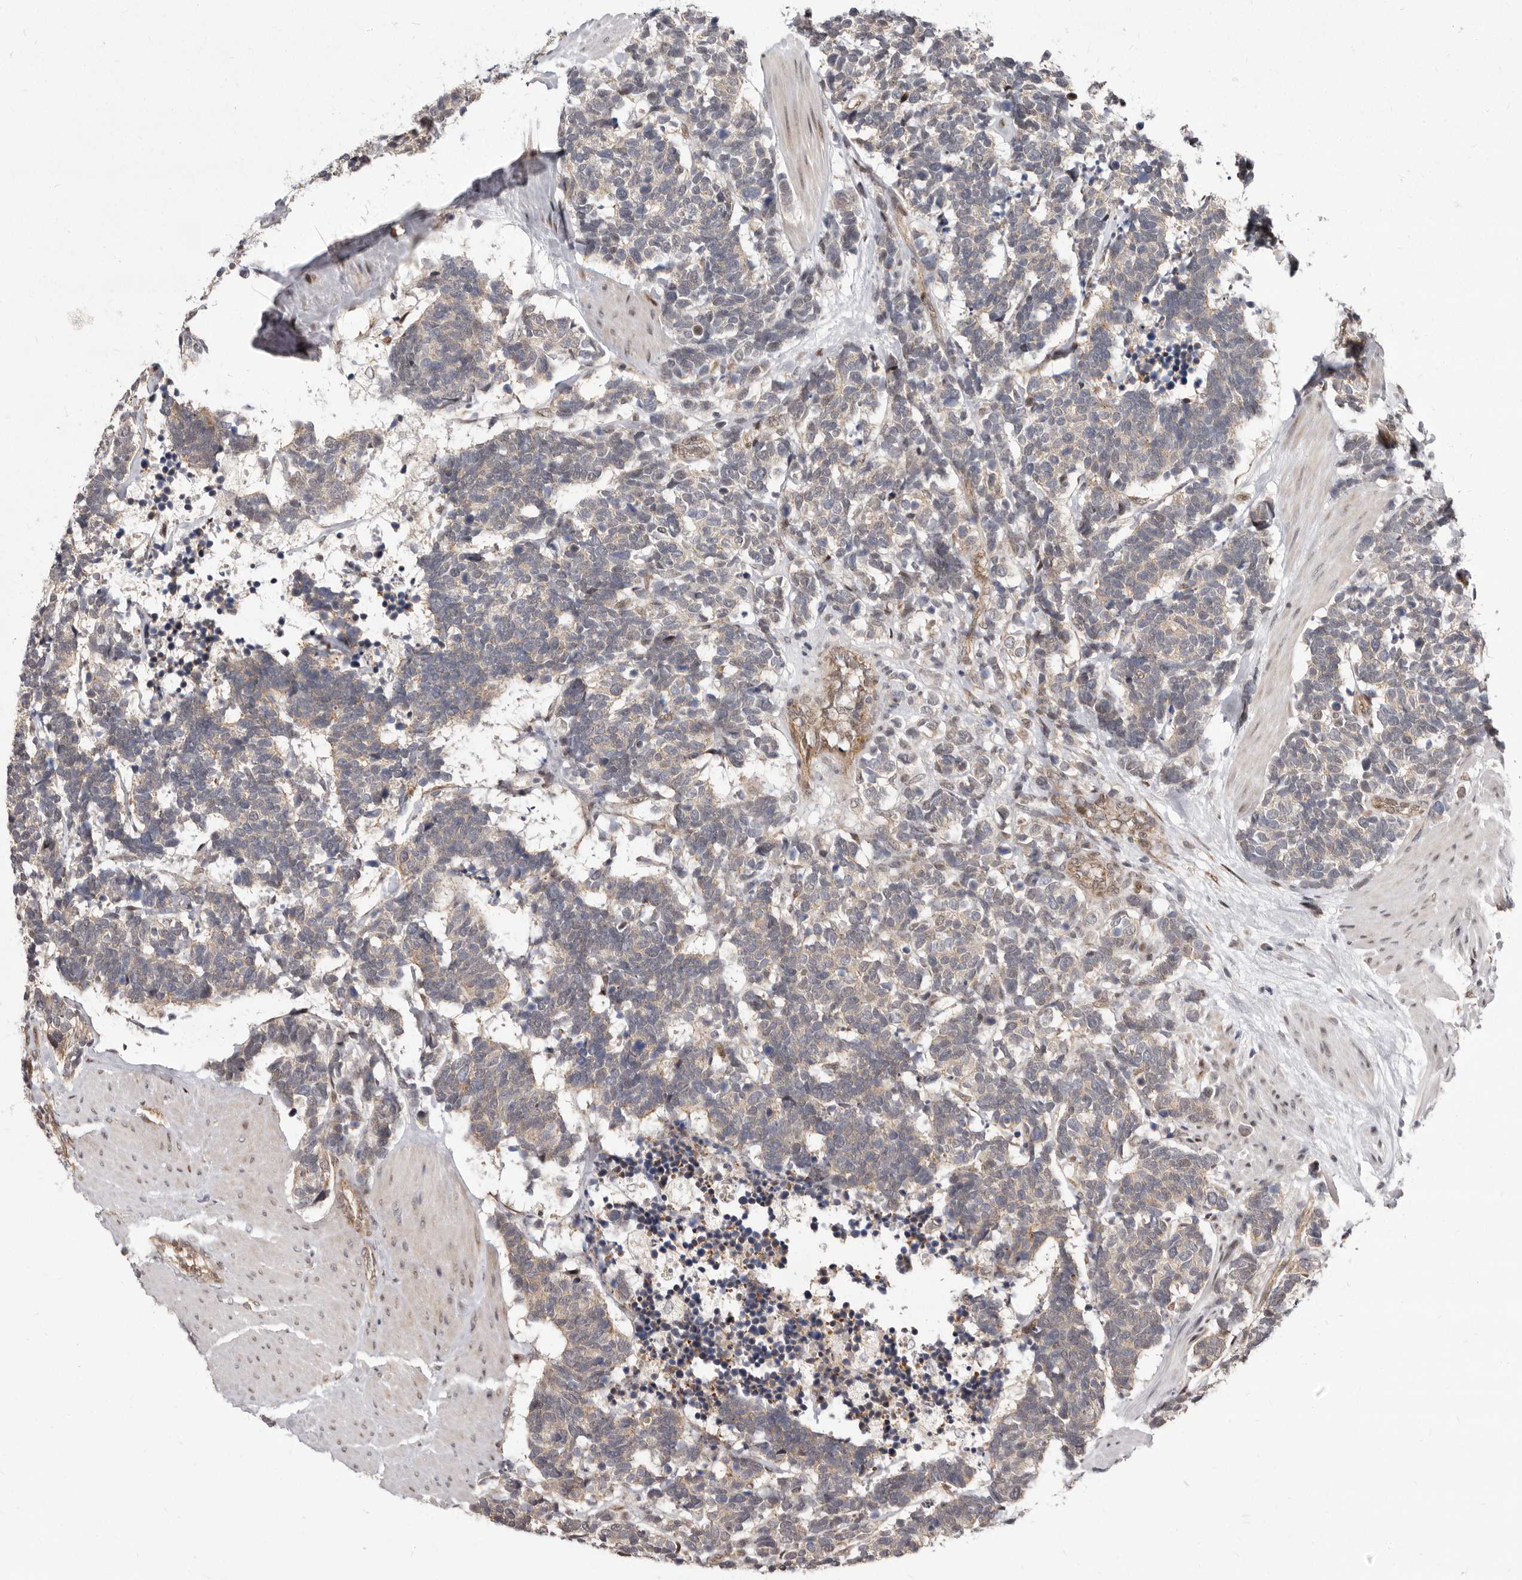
{"staining": {"intensity": "negative", "quantity": "none", "location": "none"}, "tissue": "carcinoid", "cell_type": "Tumor cells", "image_type": "cancer", "snomed": [{"axis": "morphology", "description": "Carcinoma, NOS"}, {"axis": "morphology", "description": "Carcinoid, malignant, NOS"}, {"axis": "topography", "description": "Urinary bladder"}], "caption": "Tumor cells are negative for protein expression in human carcinoma.", "gene": "GLRX3", "patient": {"sex": "male", "age": 57}}